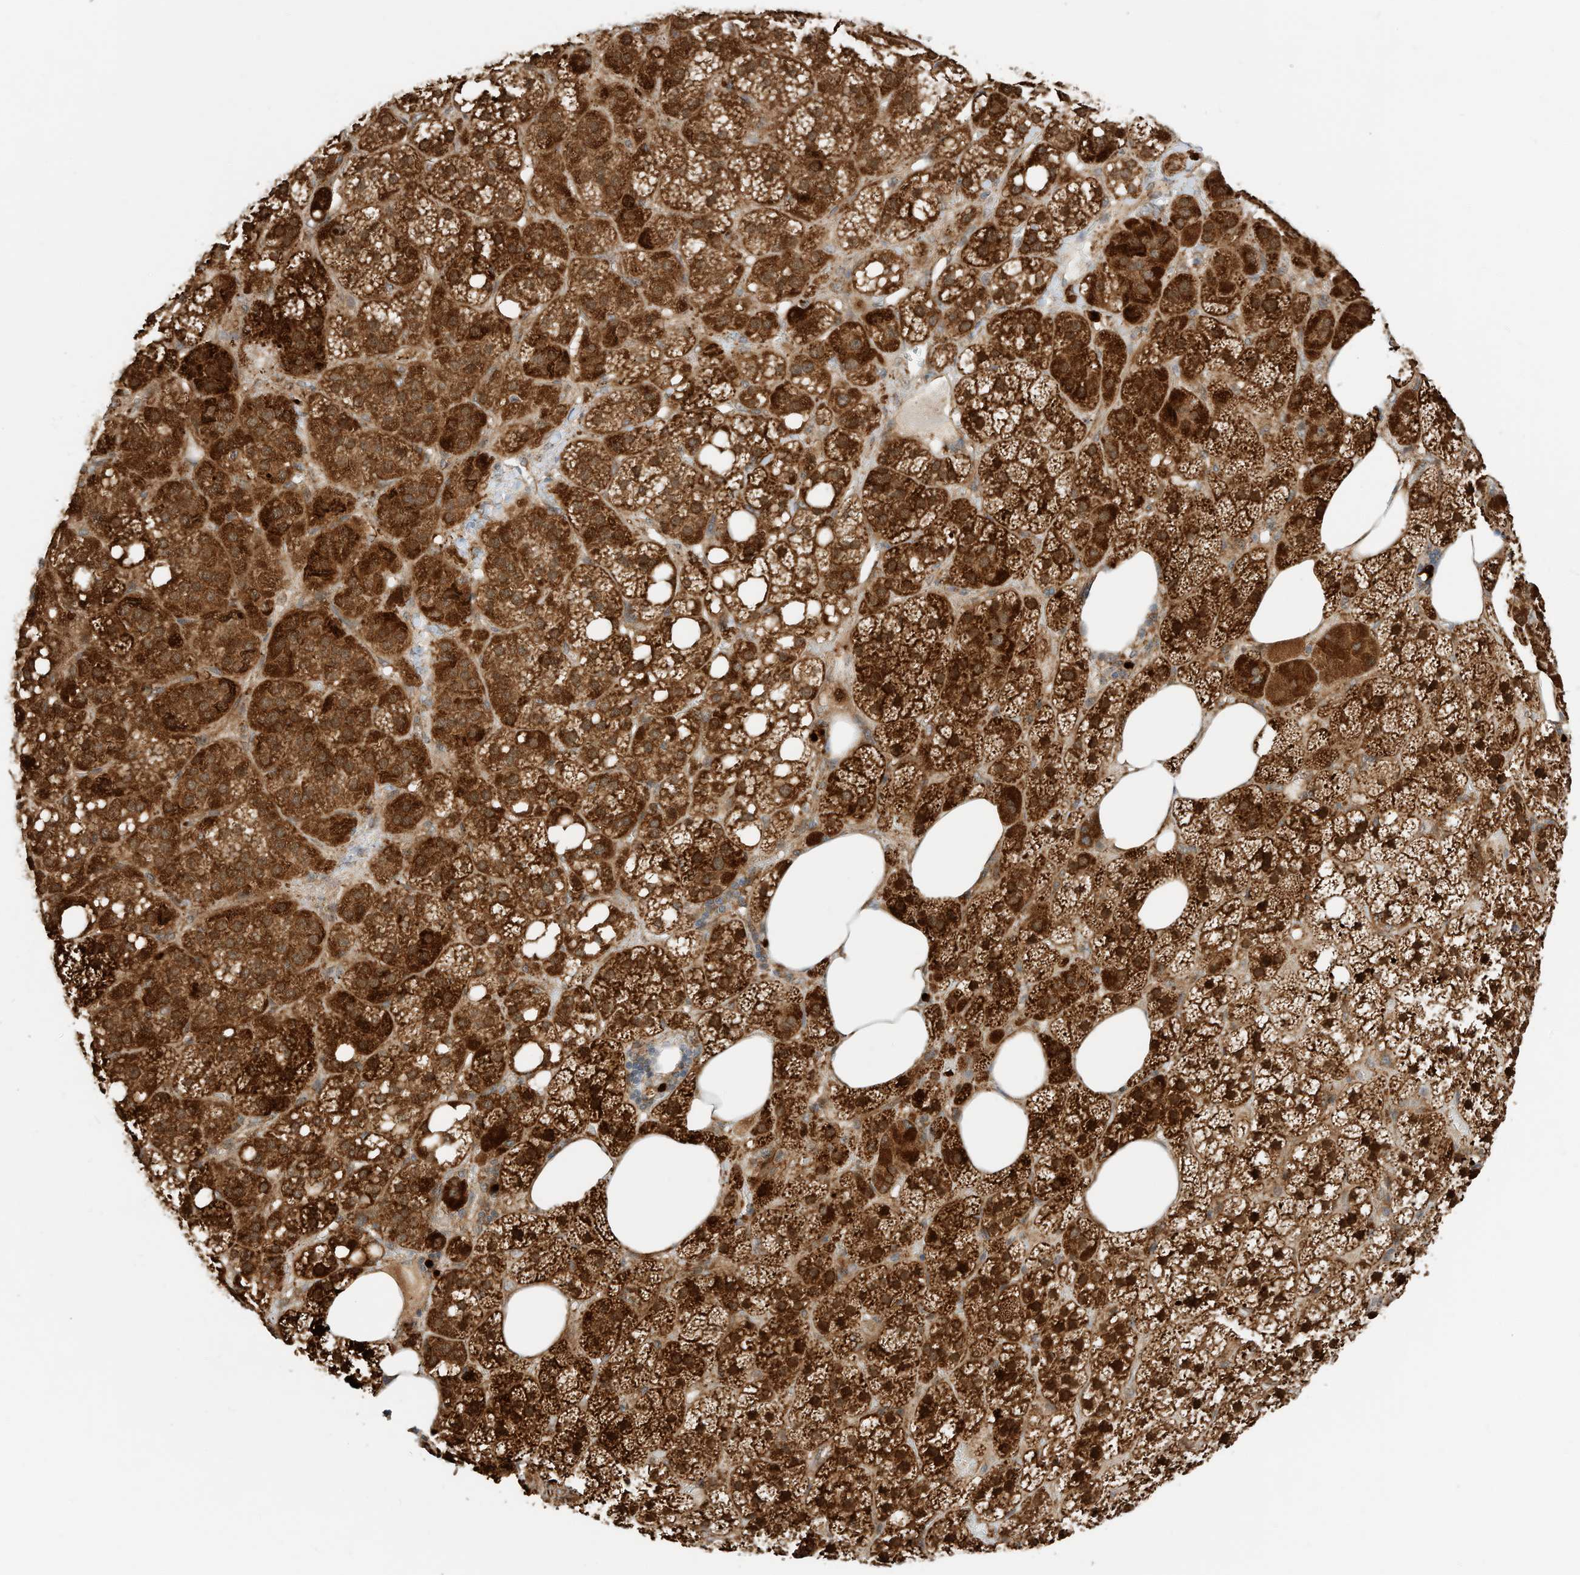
{"staining": {"intensity": "strong", "quantity": ">75%", "location": "cytoplasmic/membranous,nuclear"}, "tissue": "adrenal gland", "cell_type": "Glandular cells", "image_type": "normal", "snomed": [{"axis": "morphology", "description": "Normal tissue, NOS"}, {"axis": "topography", "description": "Adrenal gland"}], "caption": "Brown immunohistochemical staining in normal adrenal gland exhibits strong cytoplasmic/membranous,nuclear positivity in approximately >75% of glandular cells. (DAB (3,3'-diaminobenzidine) IHC with brightfield microscopy, high magnification).", "gene": "CPAMD8", "patient": {"sex": "female", "age": 59}}